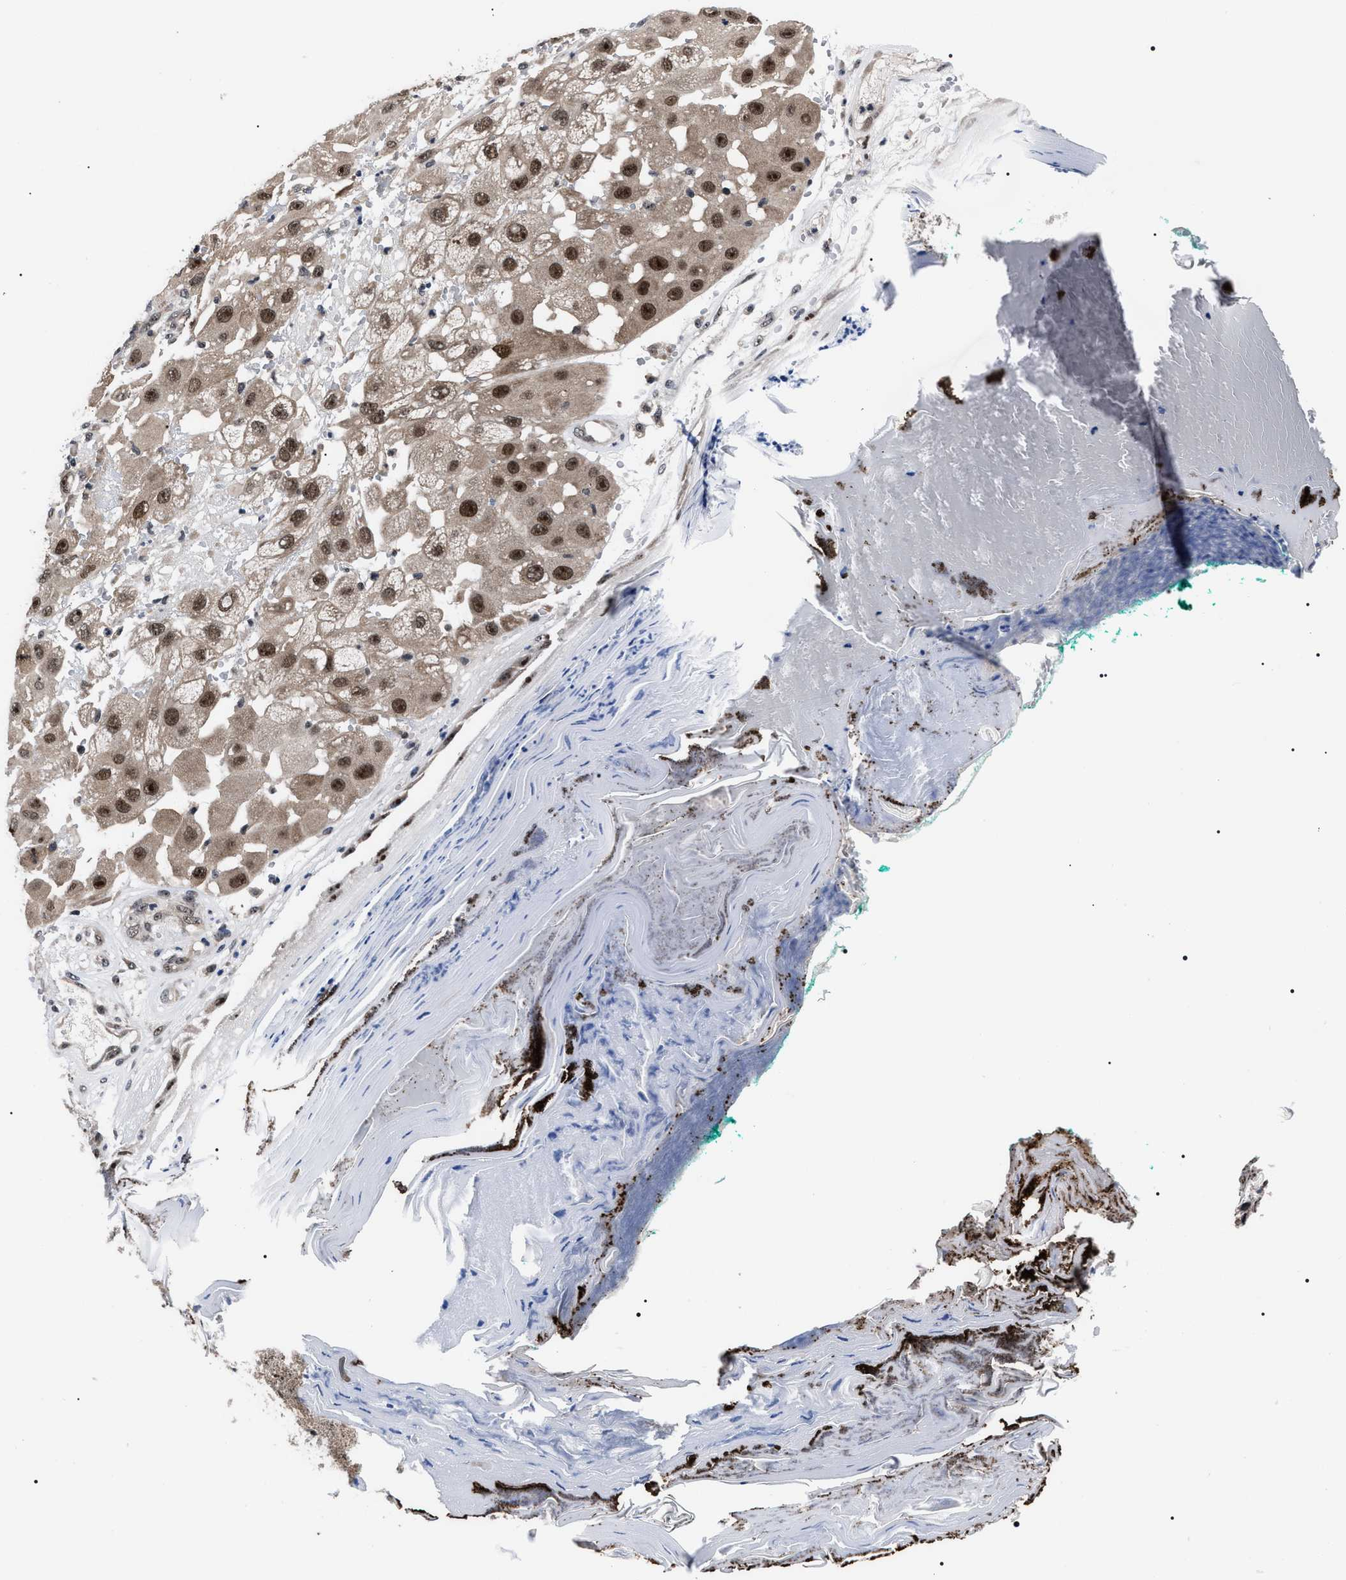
{"staining": {"intensity": "moderate", "quantity": ">75%", "location": "cytoplasmic/membranous,nuclear"}, "tissue": "melanoma", "cell_type": "Tumor cells", "image_type": "cancer", "snomed": [{"axis": "morphology", "description": "Malignant melanoma, NOS"}, {"axis": "topography", "description": "Skin"}], "caption": "Immunohistochemical staining of malignant melanoma shows moderate cytoplasmic/membranous and nuclear protein staining in about >75% of tumor cells.", "gene": "CSNK2A1", "patient": {"sex": "female", "age": 81}}